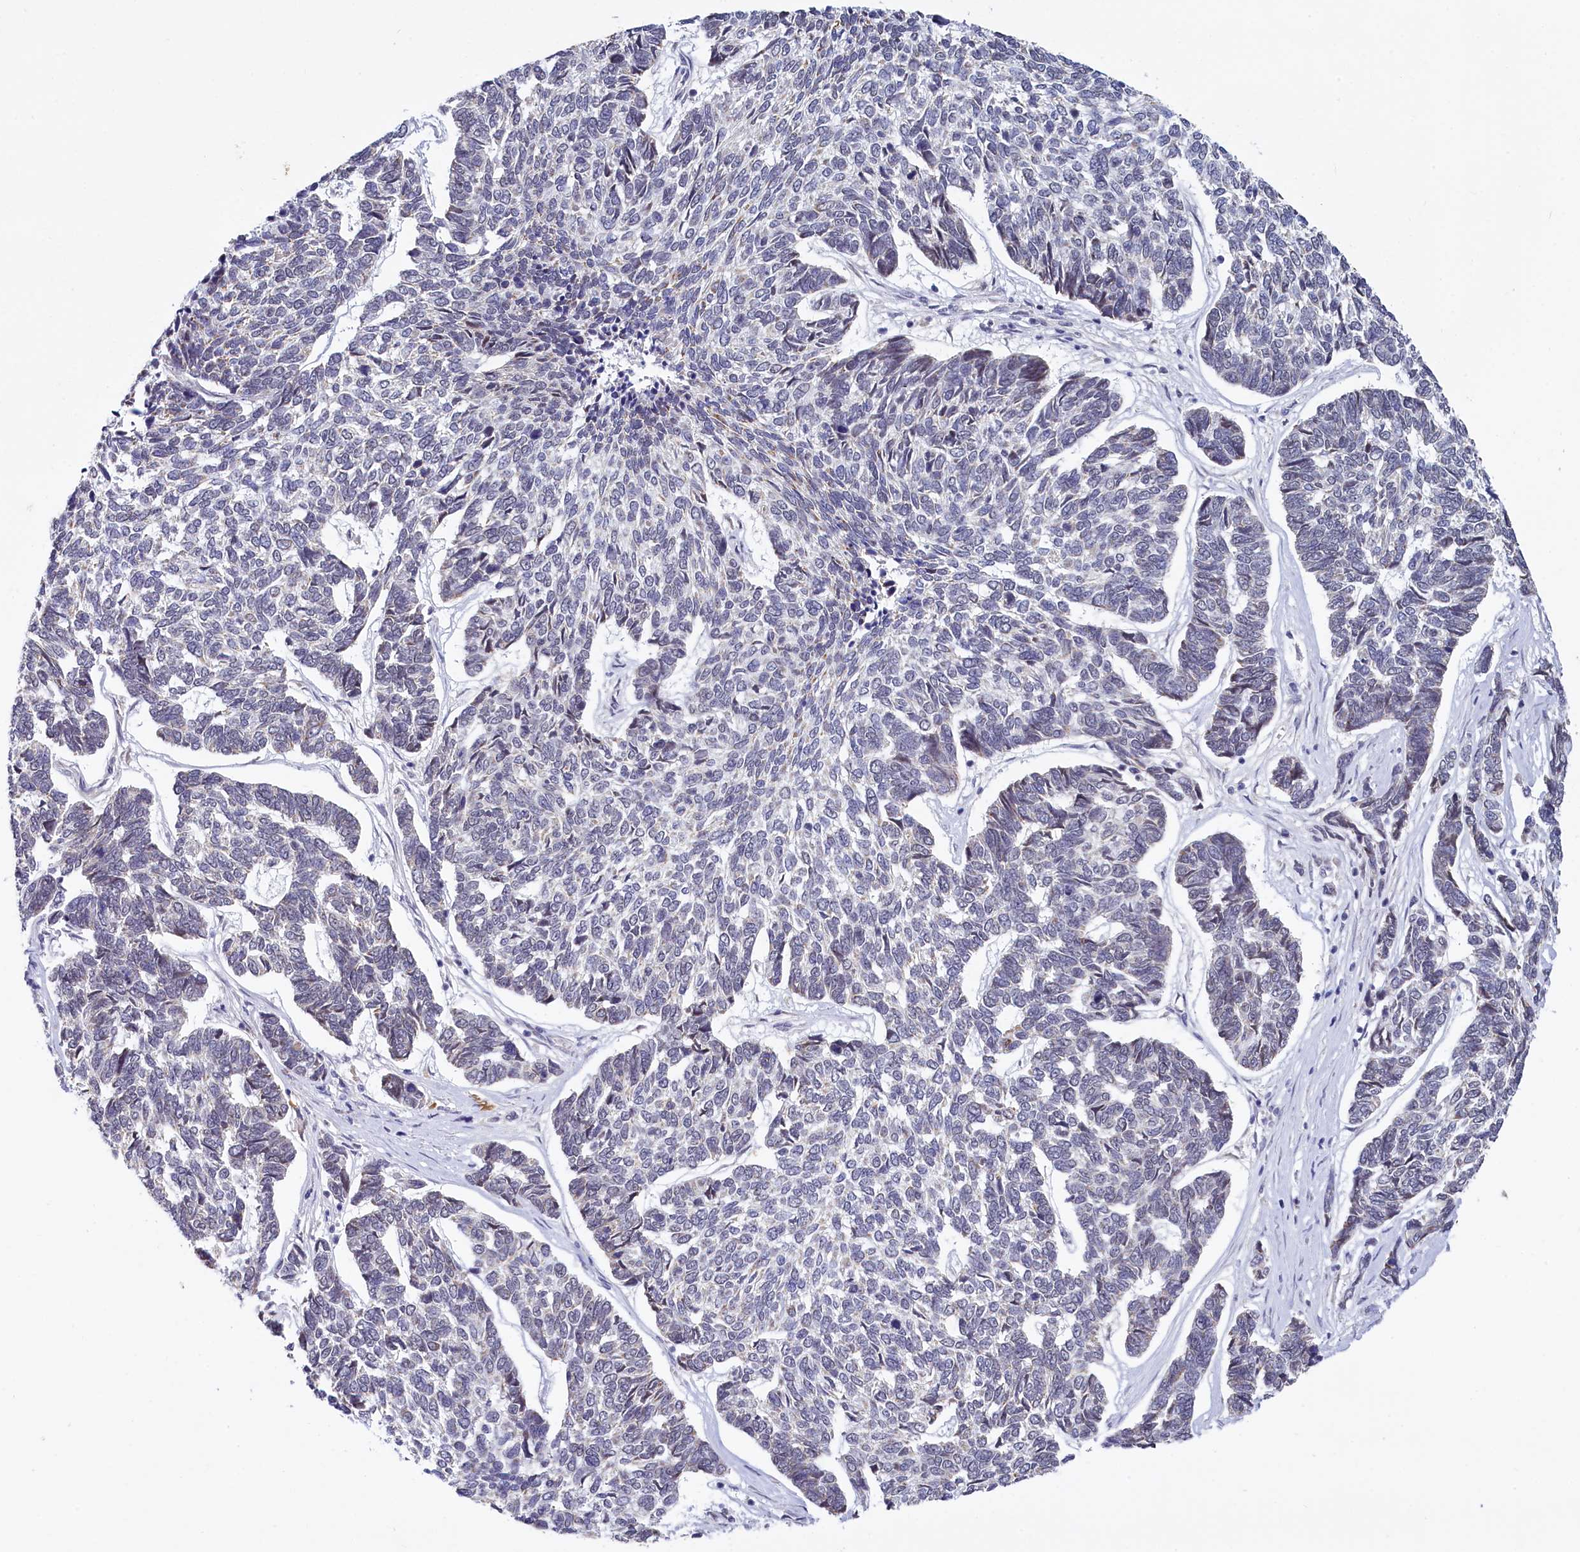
{"staining": {"intensity": "negative", "quantity": "none", "location": "none"}, "tissue": "skin cancer", "cell_type": "Tumor cells", "image_type": "cancer", "snomed": [{"axis": "morphology", "description": "Basal cell carcinoma"}, {"axis": "topography", "description": "Skin"}], "caption": "Basal cell carcinoma (skin) stained for a protein using immunohistochemistry (IHC) shows no positivity tumor cells.", "gene": "PPHLN1", "patient": {"sex": "female", "age": 65}}